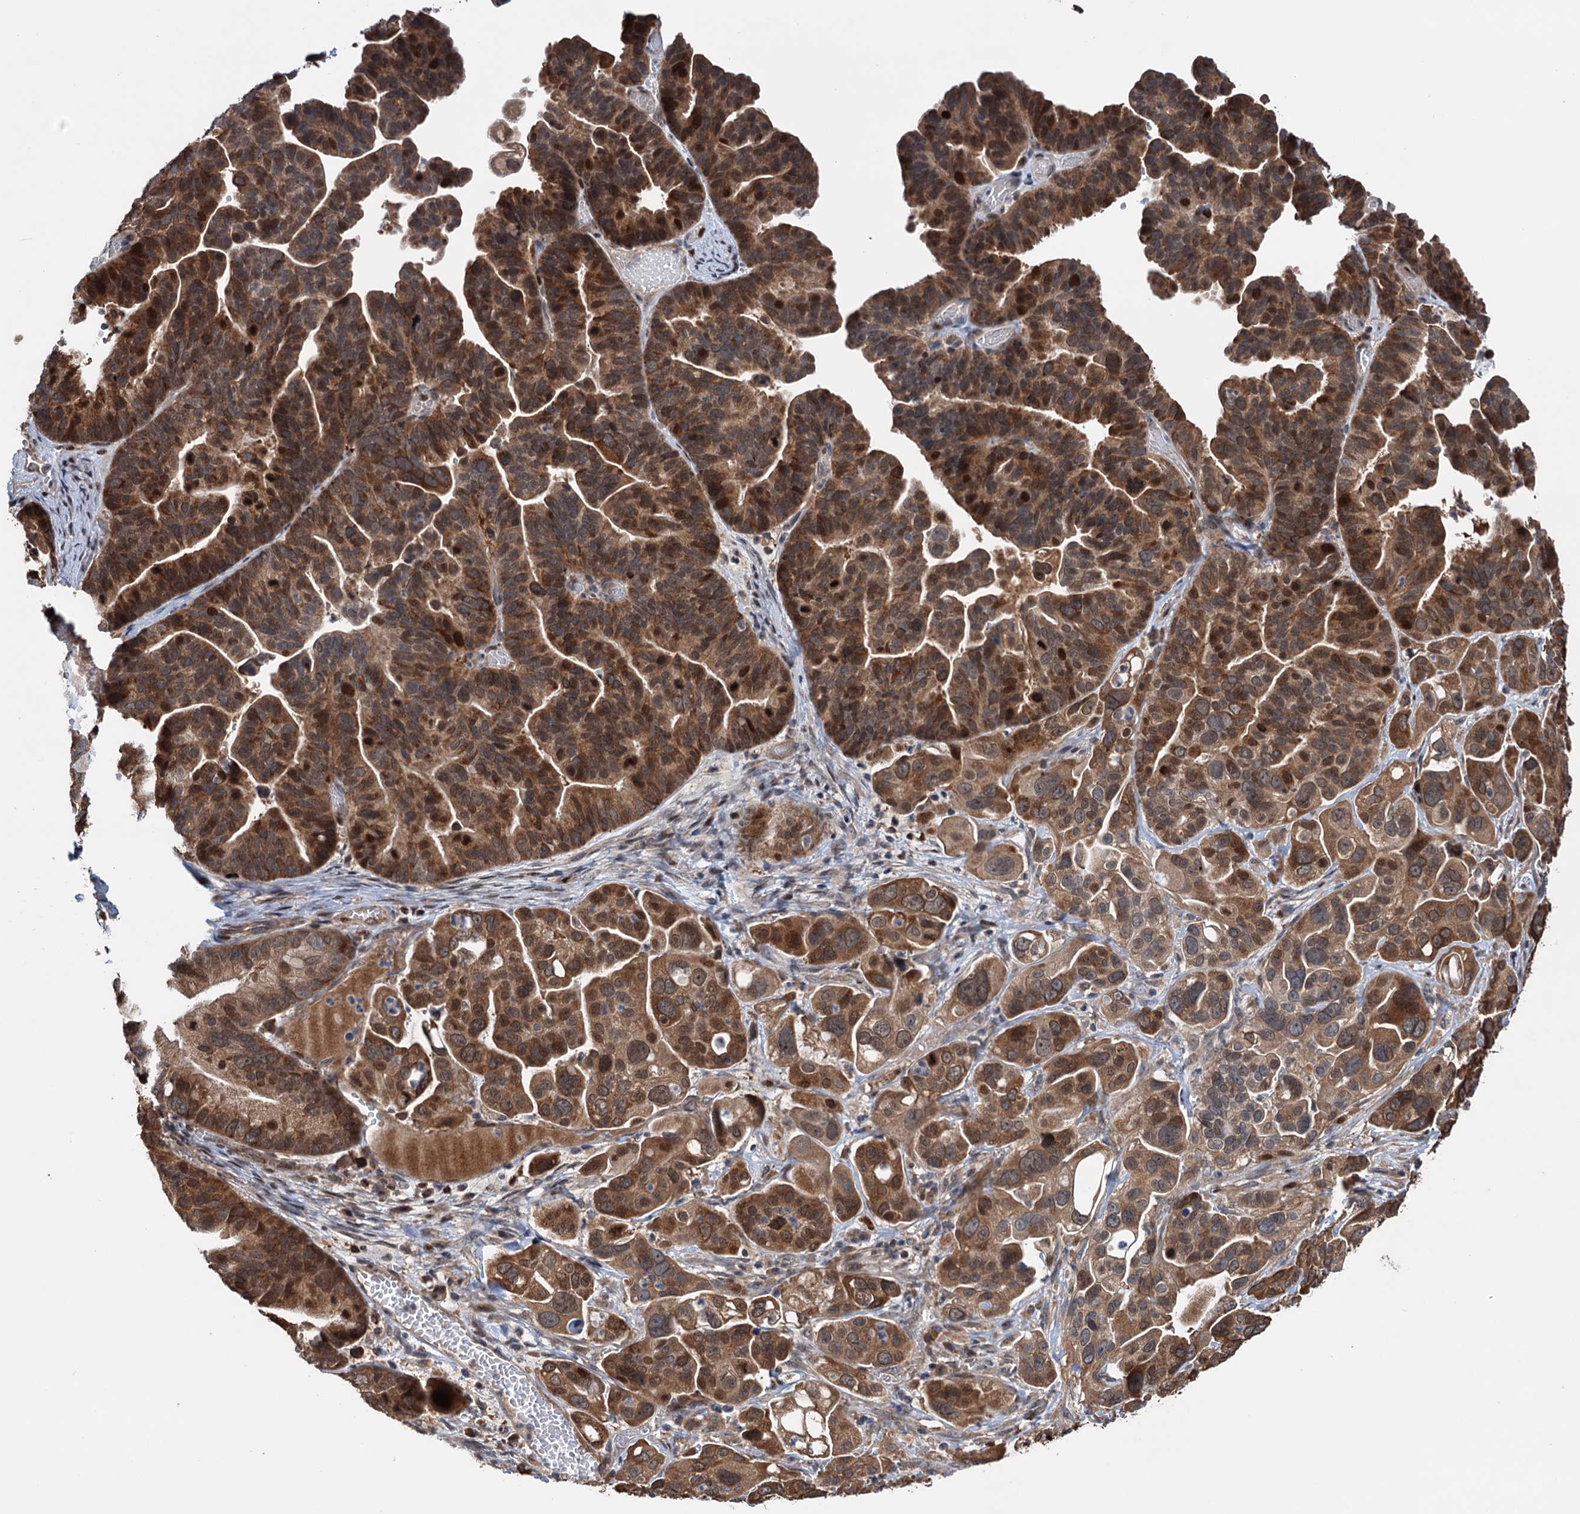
{"staining": {"intensity": "strong", "quantity": ">75%", "location": "cytoplasmic/membranous,nuclear"}, "tissue": "ovarian cancer", "cell_type": "Tumor cells", "image_type": "cancer", "snomed": [{"axis": "morphology", "description": "Cystadenocarcinoma, serous, NOS"}, {"axis": "topography", "description": "Ovary"}], "caption": "The image shows staining of serous cystadenocarcinoma (ovarian), revealing strong cytoplasmic/membranous and nuclear protein positivity (brown color) within tumor cells.", "gene": "NCAPD2", "patient": {"sex": "female", "age": 56}}